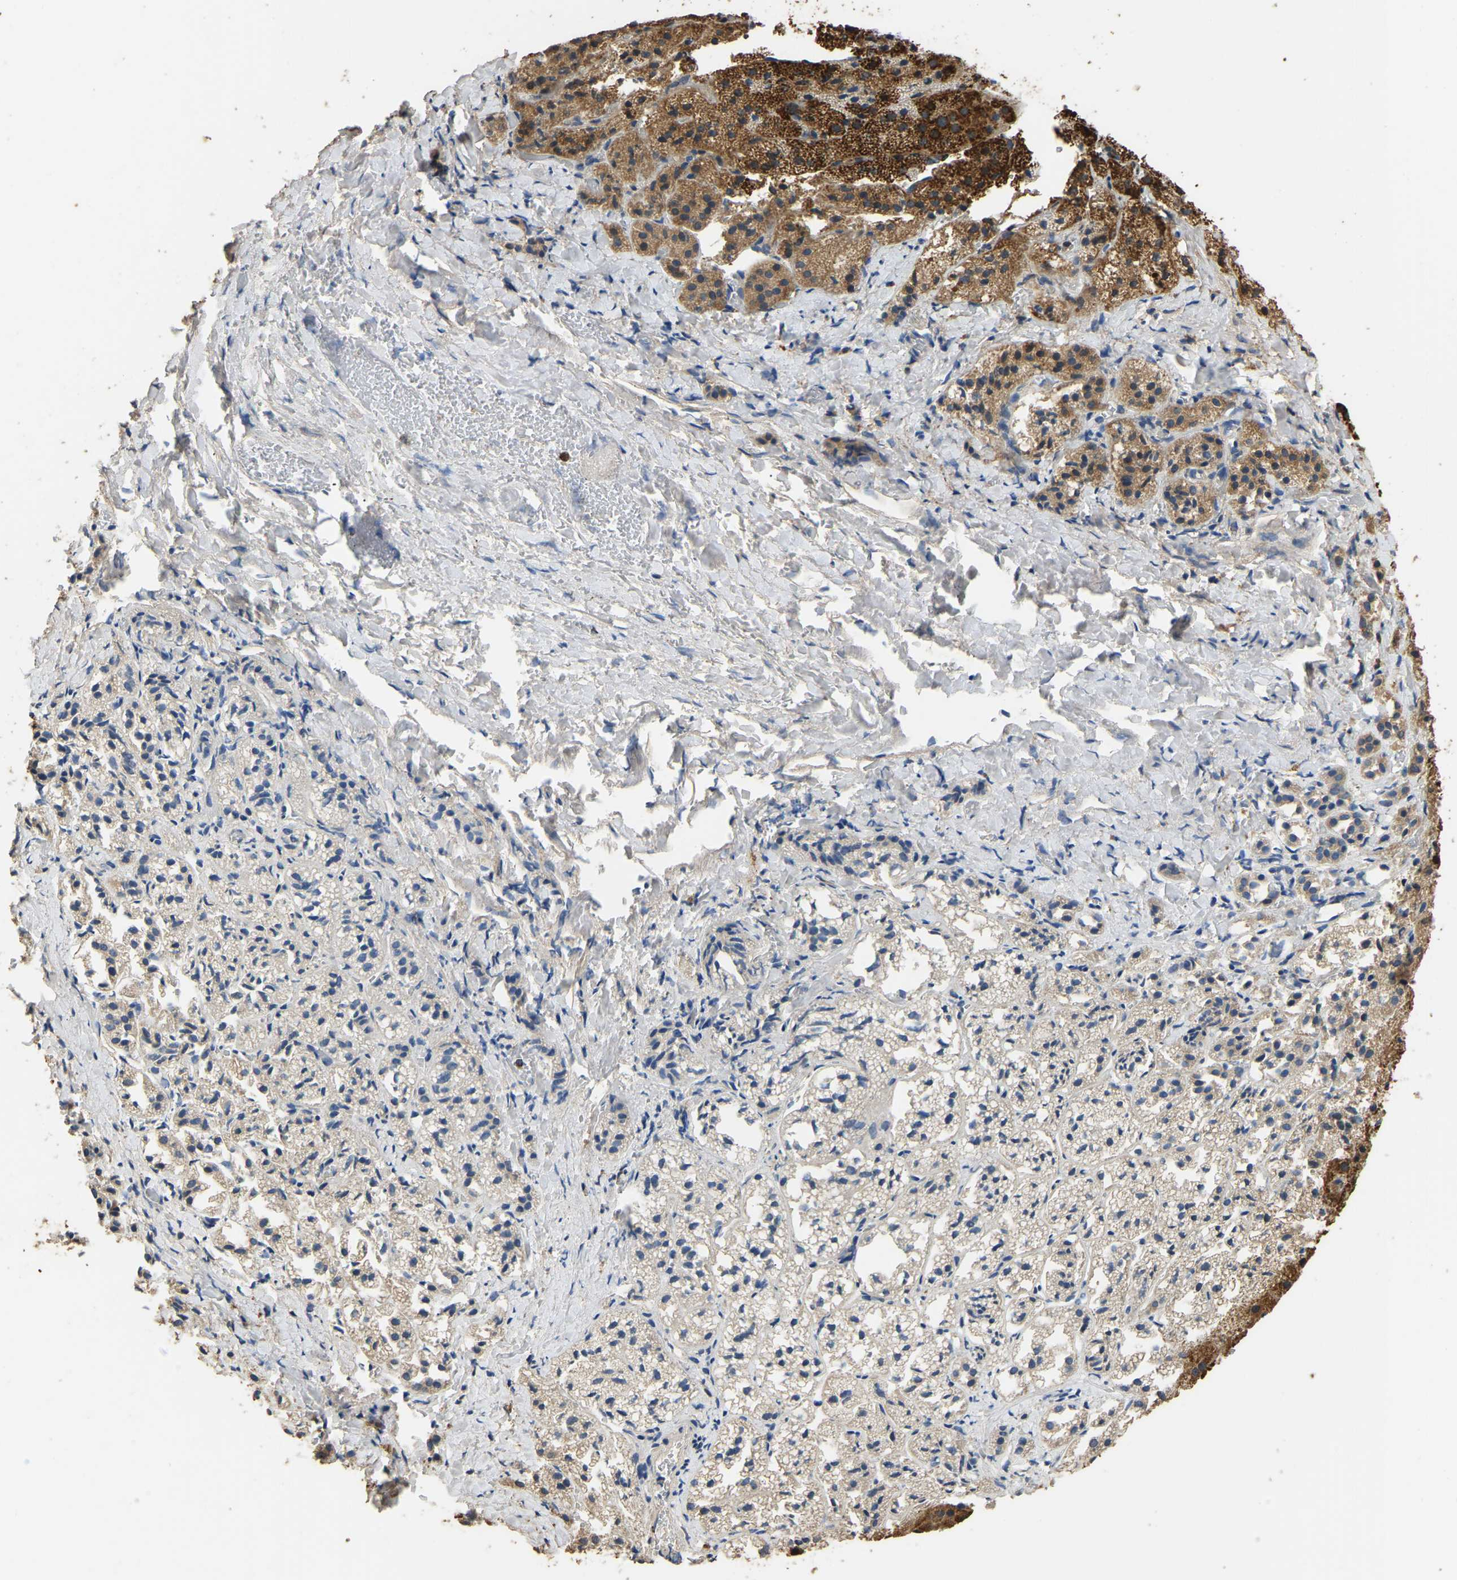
{"staining": {"intensity": "strong", "quantity": ">75%", "location": "cytoplasmic/membranous"}, "tissue": "adrenal gland", "cell_type": "Glandular cells", "image_type": "normal", "snomed": [{"axis": "morphology", "description": "Normal tissue, NOS"}, {"axis": "topography", "description": "Adrenal gland"}], "caption": "A high amount of strong cytoplasmic/membranous positivity is identified in approximately >75% of glandular cells in unremarkable adrenal gland.", "gene": "TUFM", "patient": {"sex": "female", "age": 44}}